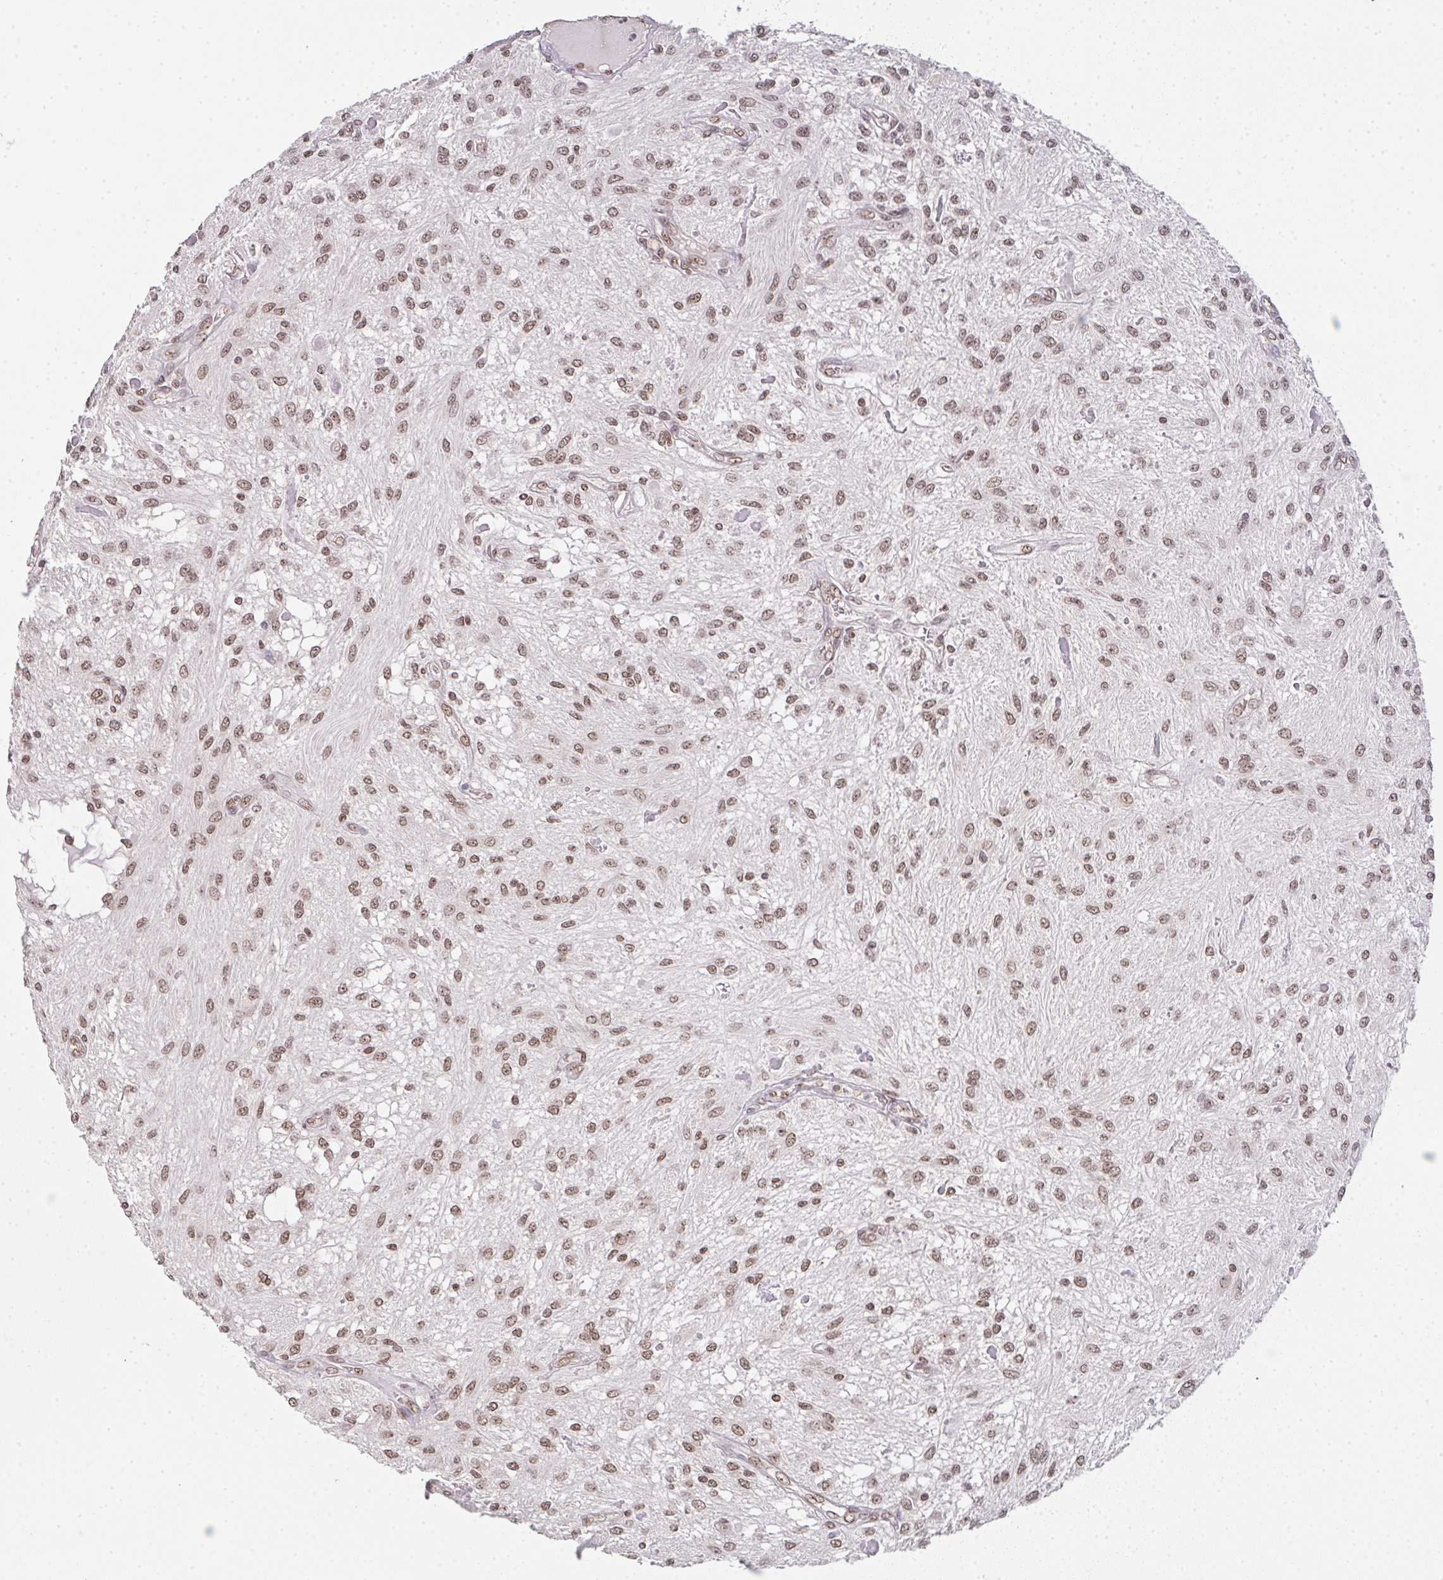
{"staining": {"intensity": "moderate", "quantity": ">75%", "location": "nuclear"}, "tissue": "glioma", "cell_type": "Tumor cells", "image_type": "cancer", "snomed": [{"axis": "morphology", "description": "Glioma, malignant, Low grade"}, {"axis": "topography", "description": "Cerebellum"}], "caption": "Immunohistochemistry (DAB) staining of glioma displays moderate nuclear protein staining in about >75% of tumor cells.", "gene": "DKC1", "patient": {"sex": "female", "age": 14}}